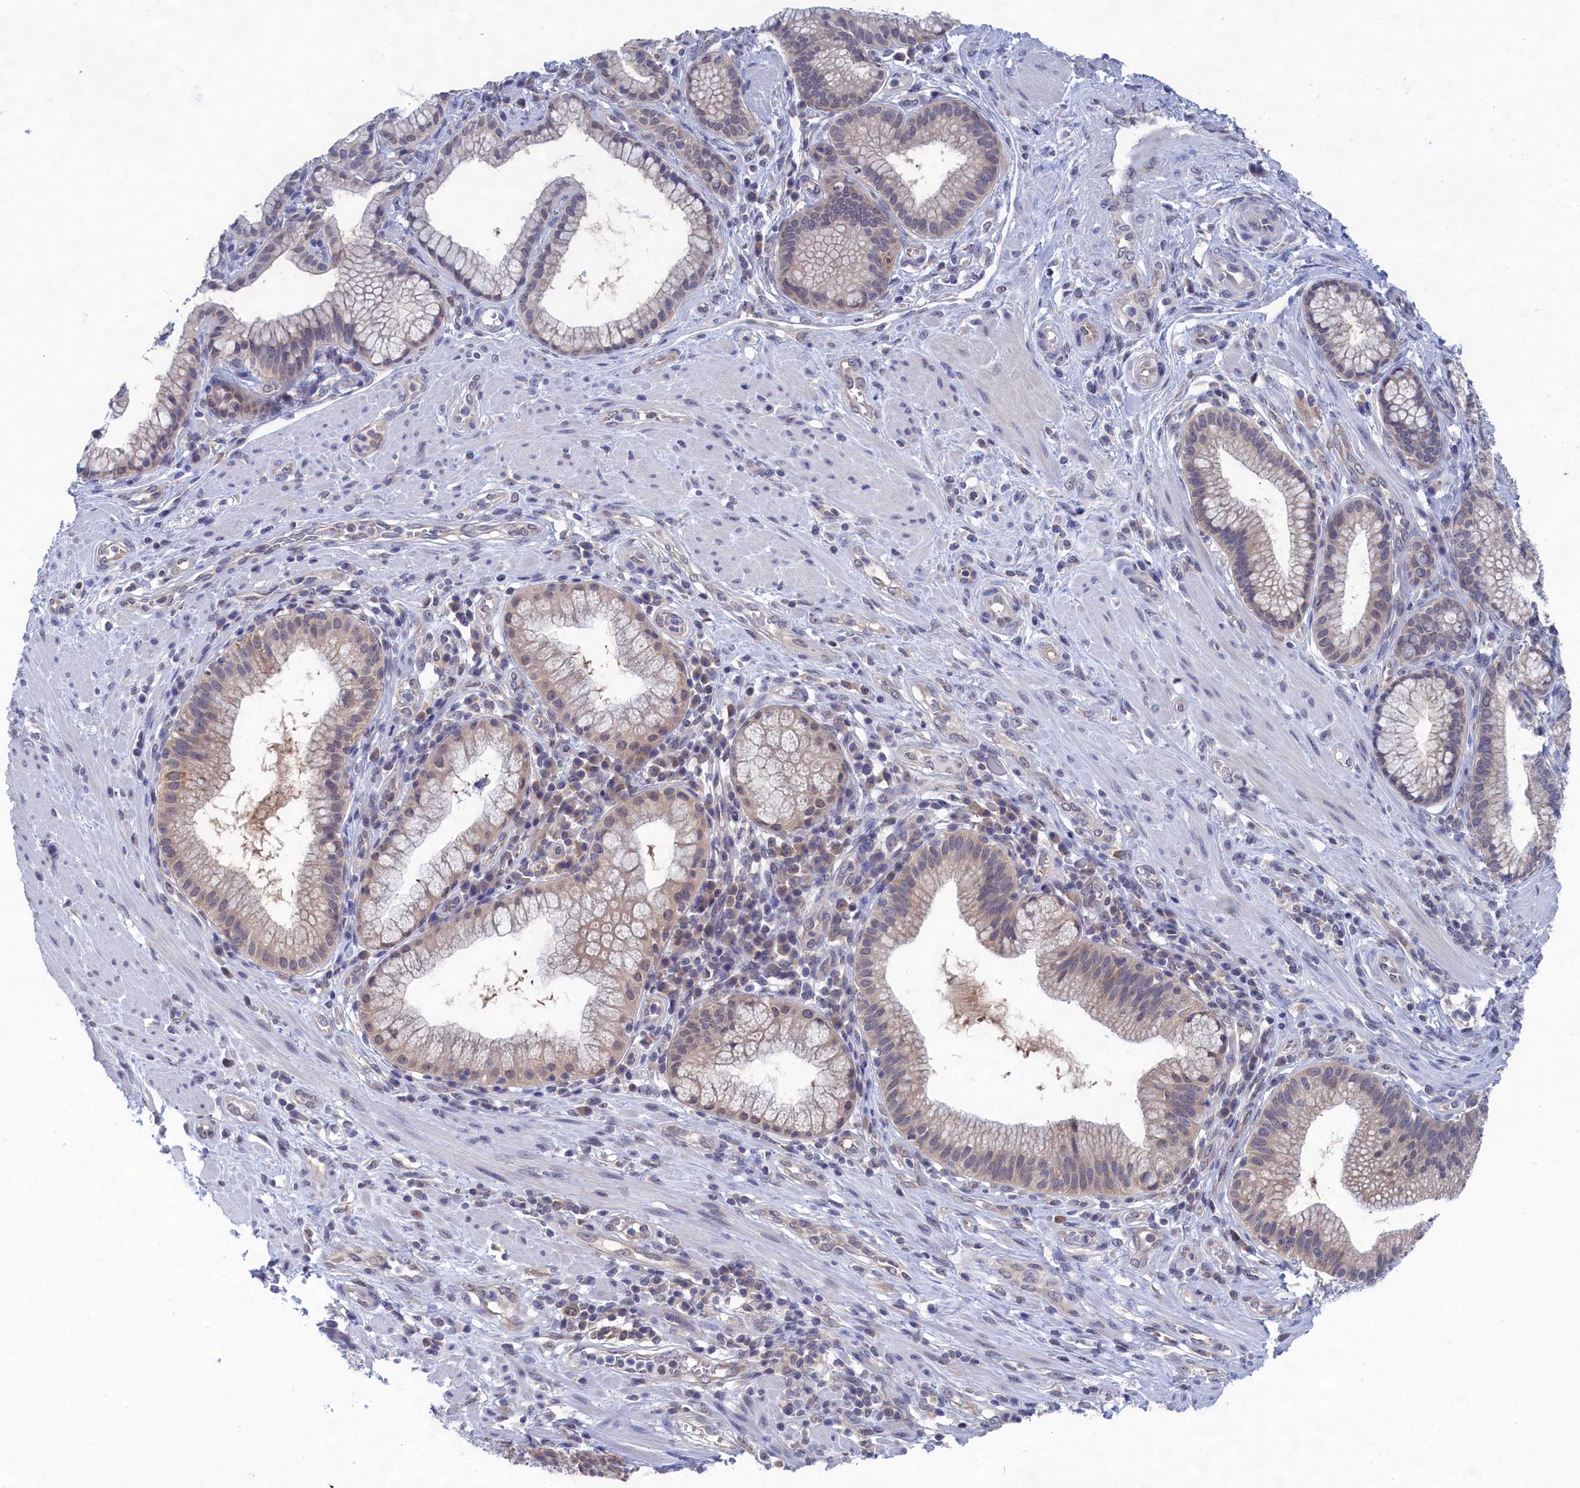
{"staining": {"intensity": "negative", "quantity": "none", "location": "none"}, "tissue": "pancreatic cancer", "cell_type": "Tumor cells", "image_type": "cancer", "snomed": [{"axis": "morphology", "description": "Adenocarcinoma, NOS"}, {"axis": "topography", "description": "Pancreas"}], "caption": "Immunohistochemistry (IHC) image of human pancreatic adenocarcinoma stained for a protein (brown), which reveals no staining in tumor cells. Brightfield microscopy of IHC stained with DAB (3,3'-diaminobenzidine) (brown) and hematoxylin (blue), captured at high magnification.", "gene": "PGP", "patient": {"sex": "male", "age": 72}}